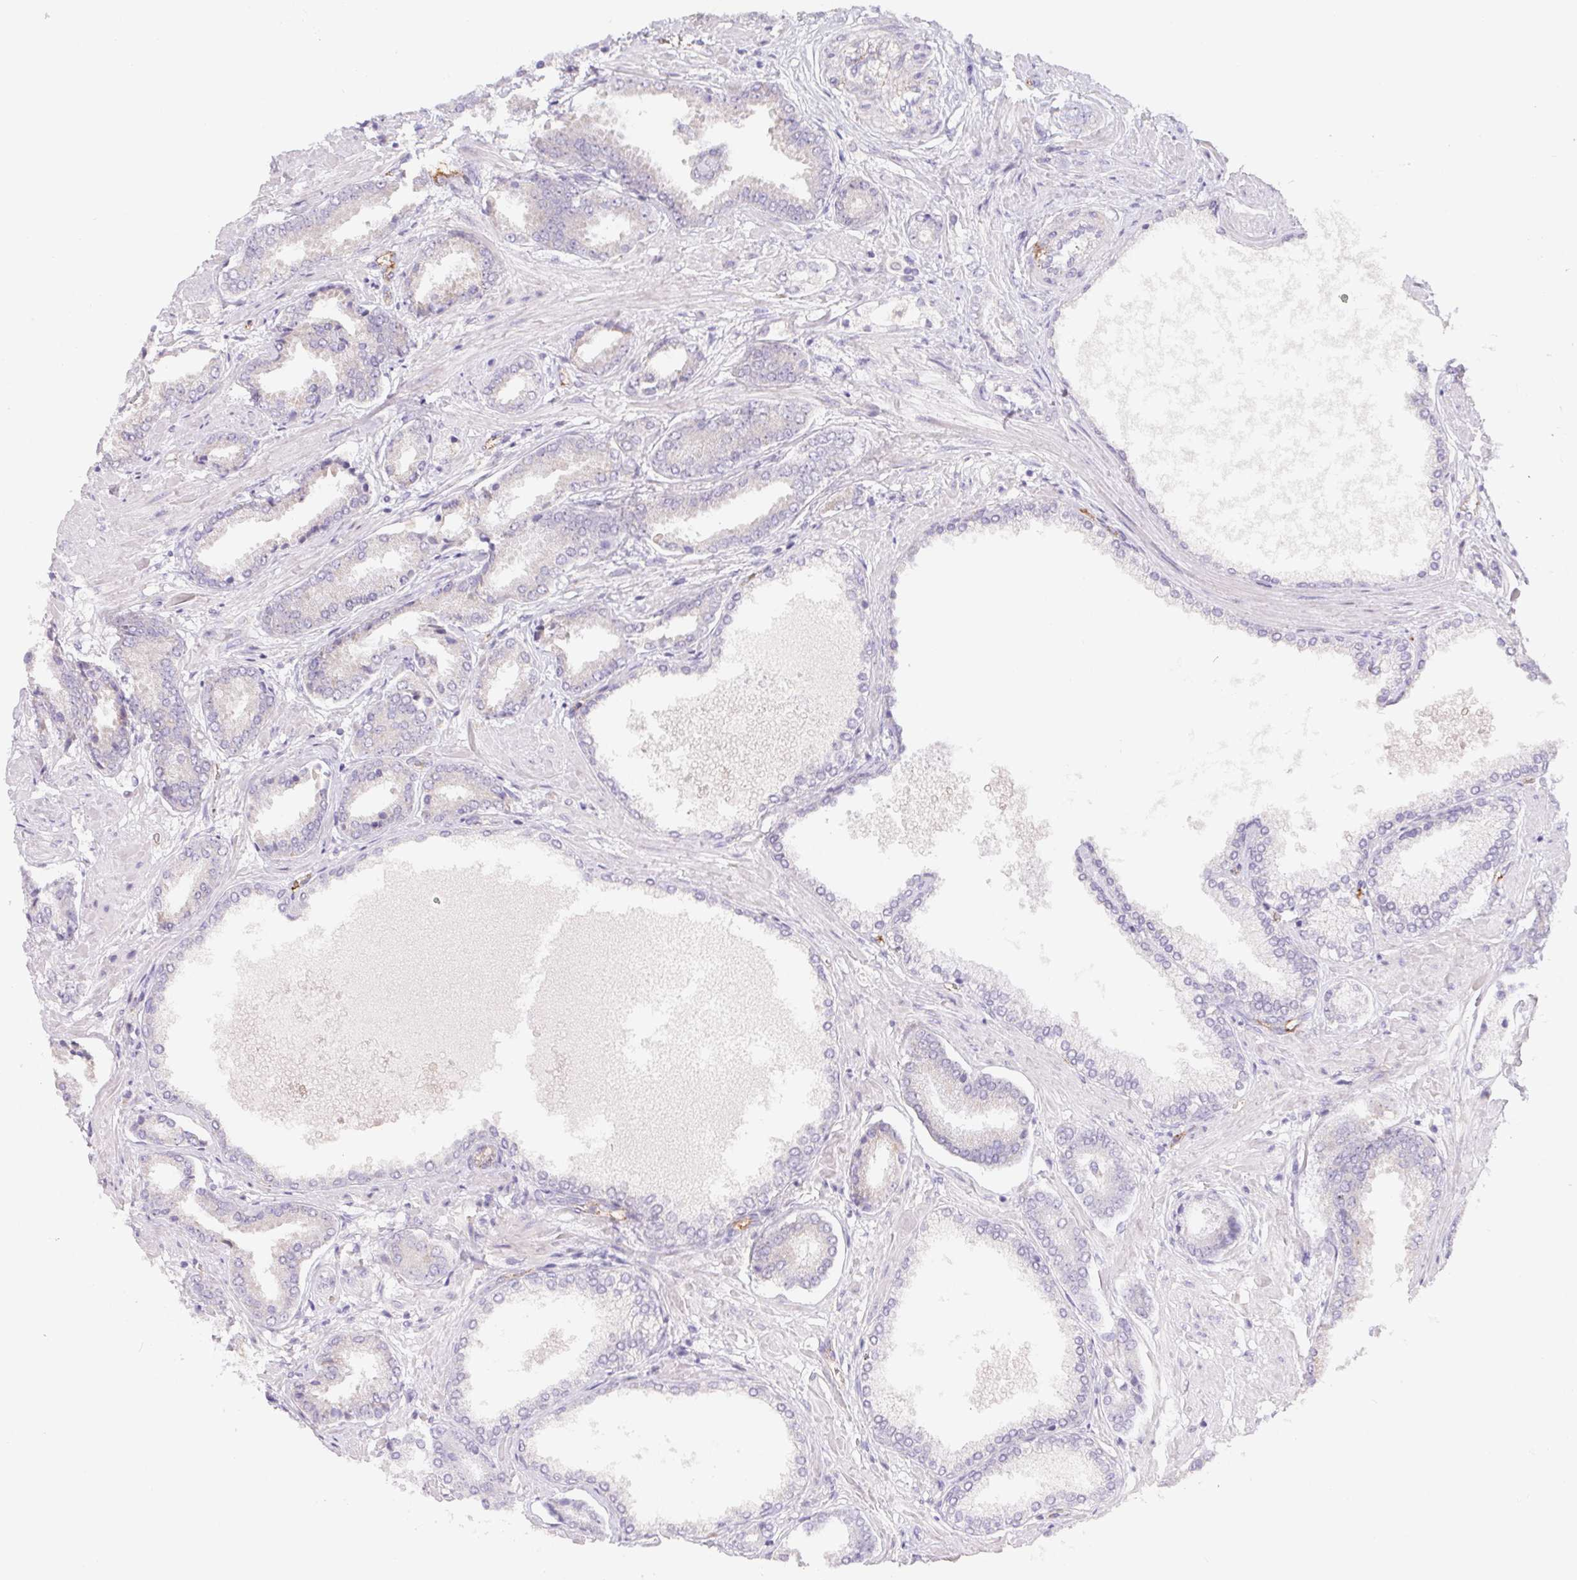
{"staining": {"intensity": "negative", "quantity": "none", "location": "none"}, "tissue": "prostate cancer", "cell_type": "Tumor cells", "image_type": "cancer", "snomed": [{"axis": "morphology", "description": "Adenocarcinoma, High grade"}, {"axis": "topography", "description": "Prostate"}], "caption": "Micrograph shows no protein expression in tumor cells of prostate cancer (adenocarcinoma (high-grade)) tissue.", "gene": "LPA", "patient": {"sex": "male", "age": 56}}